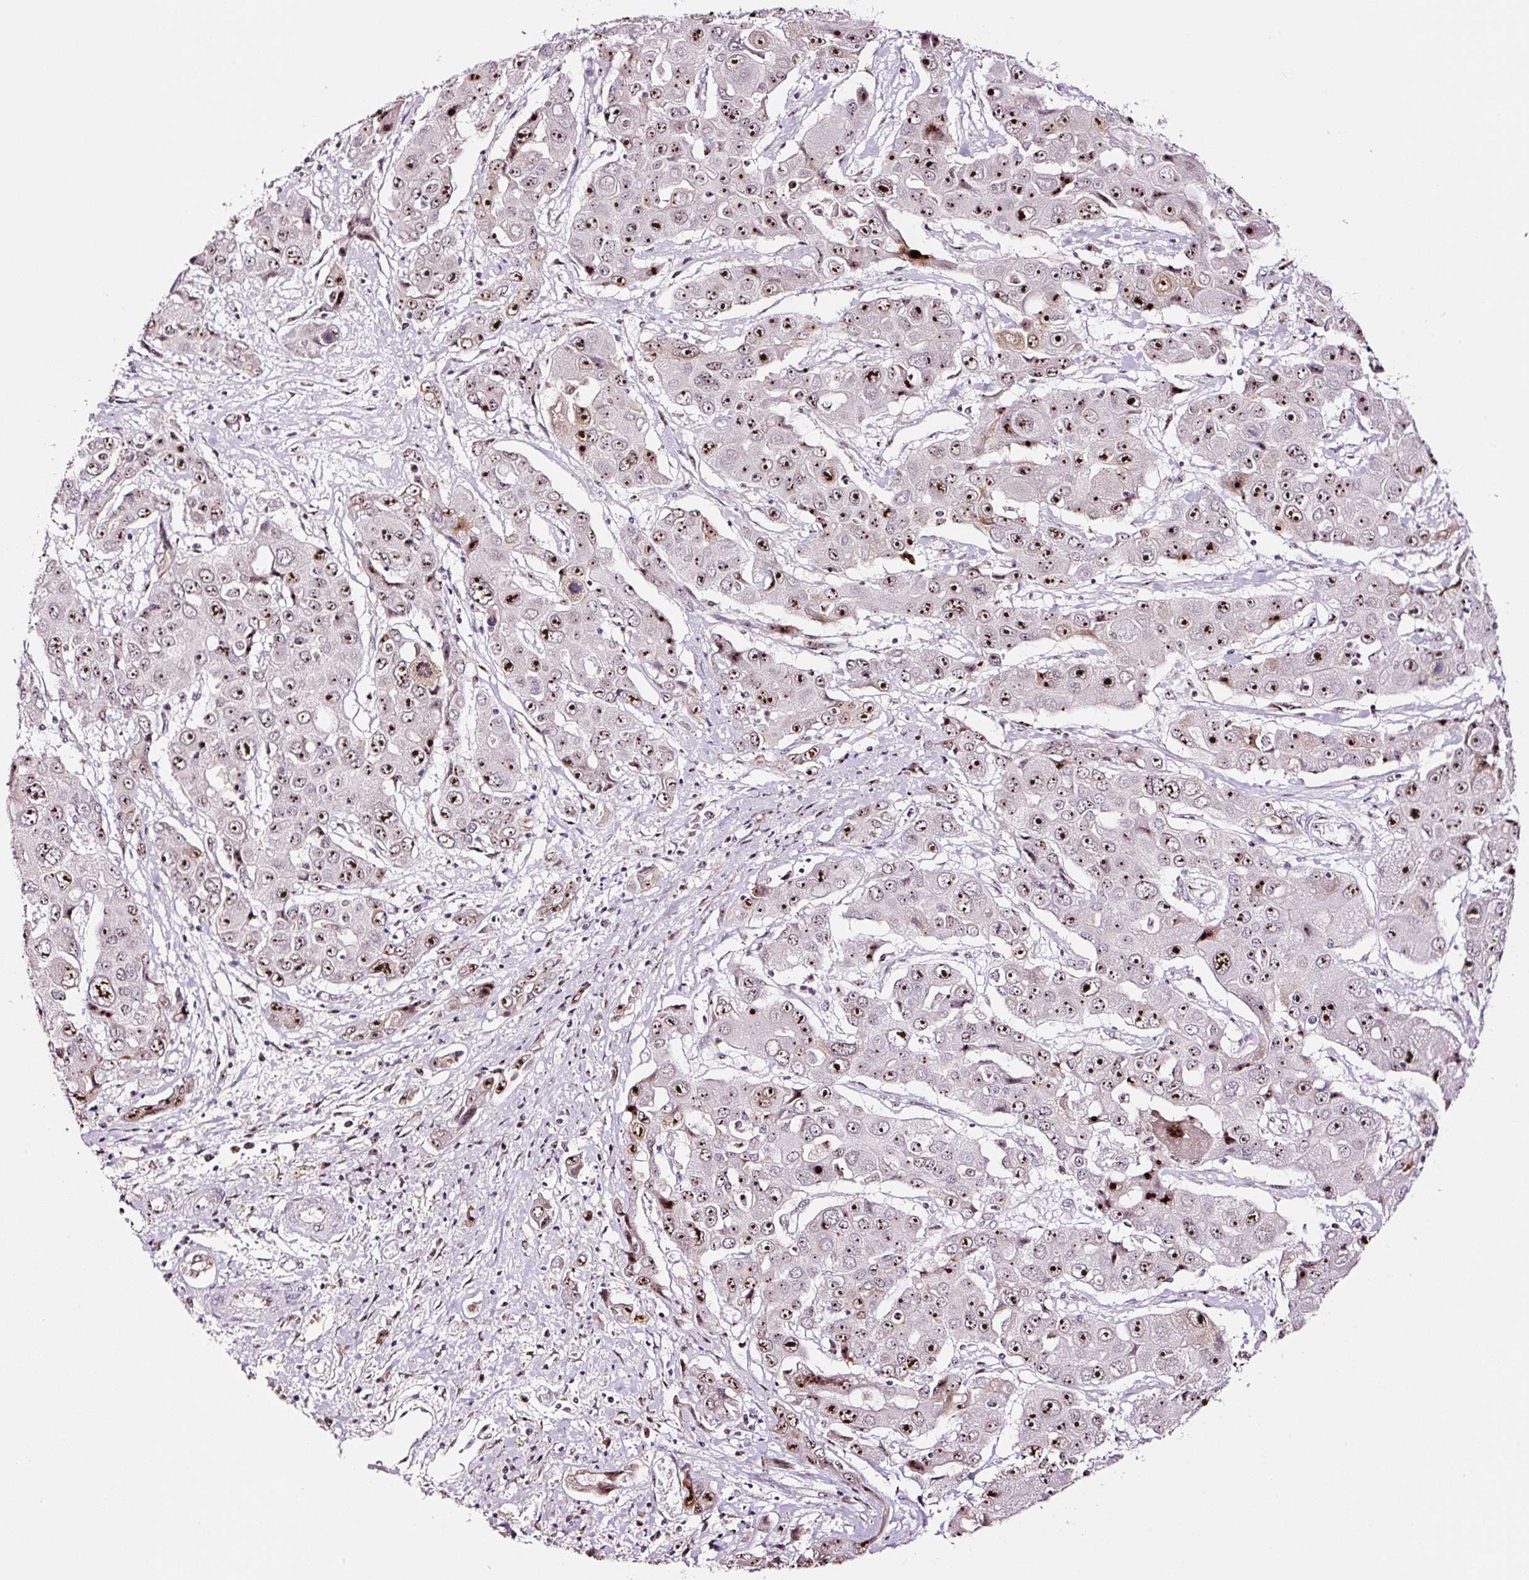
{"staining": {"intensity": "strong", "quantity": ">75%", "location": "nuclear"}, "tissue": "liver cancer", "cell_type": "Tumor cells", "image_type": "cancer", "snomed": [{"axis": "morphology", "description": "Cholangiocarcinoma"}, {"axis": "topography", "description": "Liver"}], "caption": "A micrograph of human liver cancer (cholangiocarcinoma) stained for a protein displays strong nuclear brown staining in tumor cells. Nuclei are stained in blue.", "gene": "GNL3", "patient": {"sex": "male", "age": 67}}